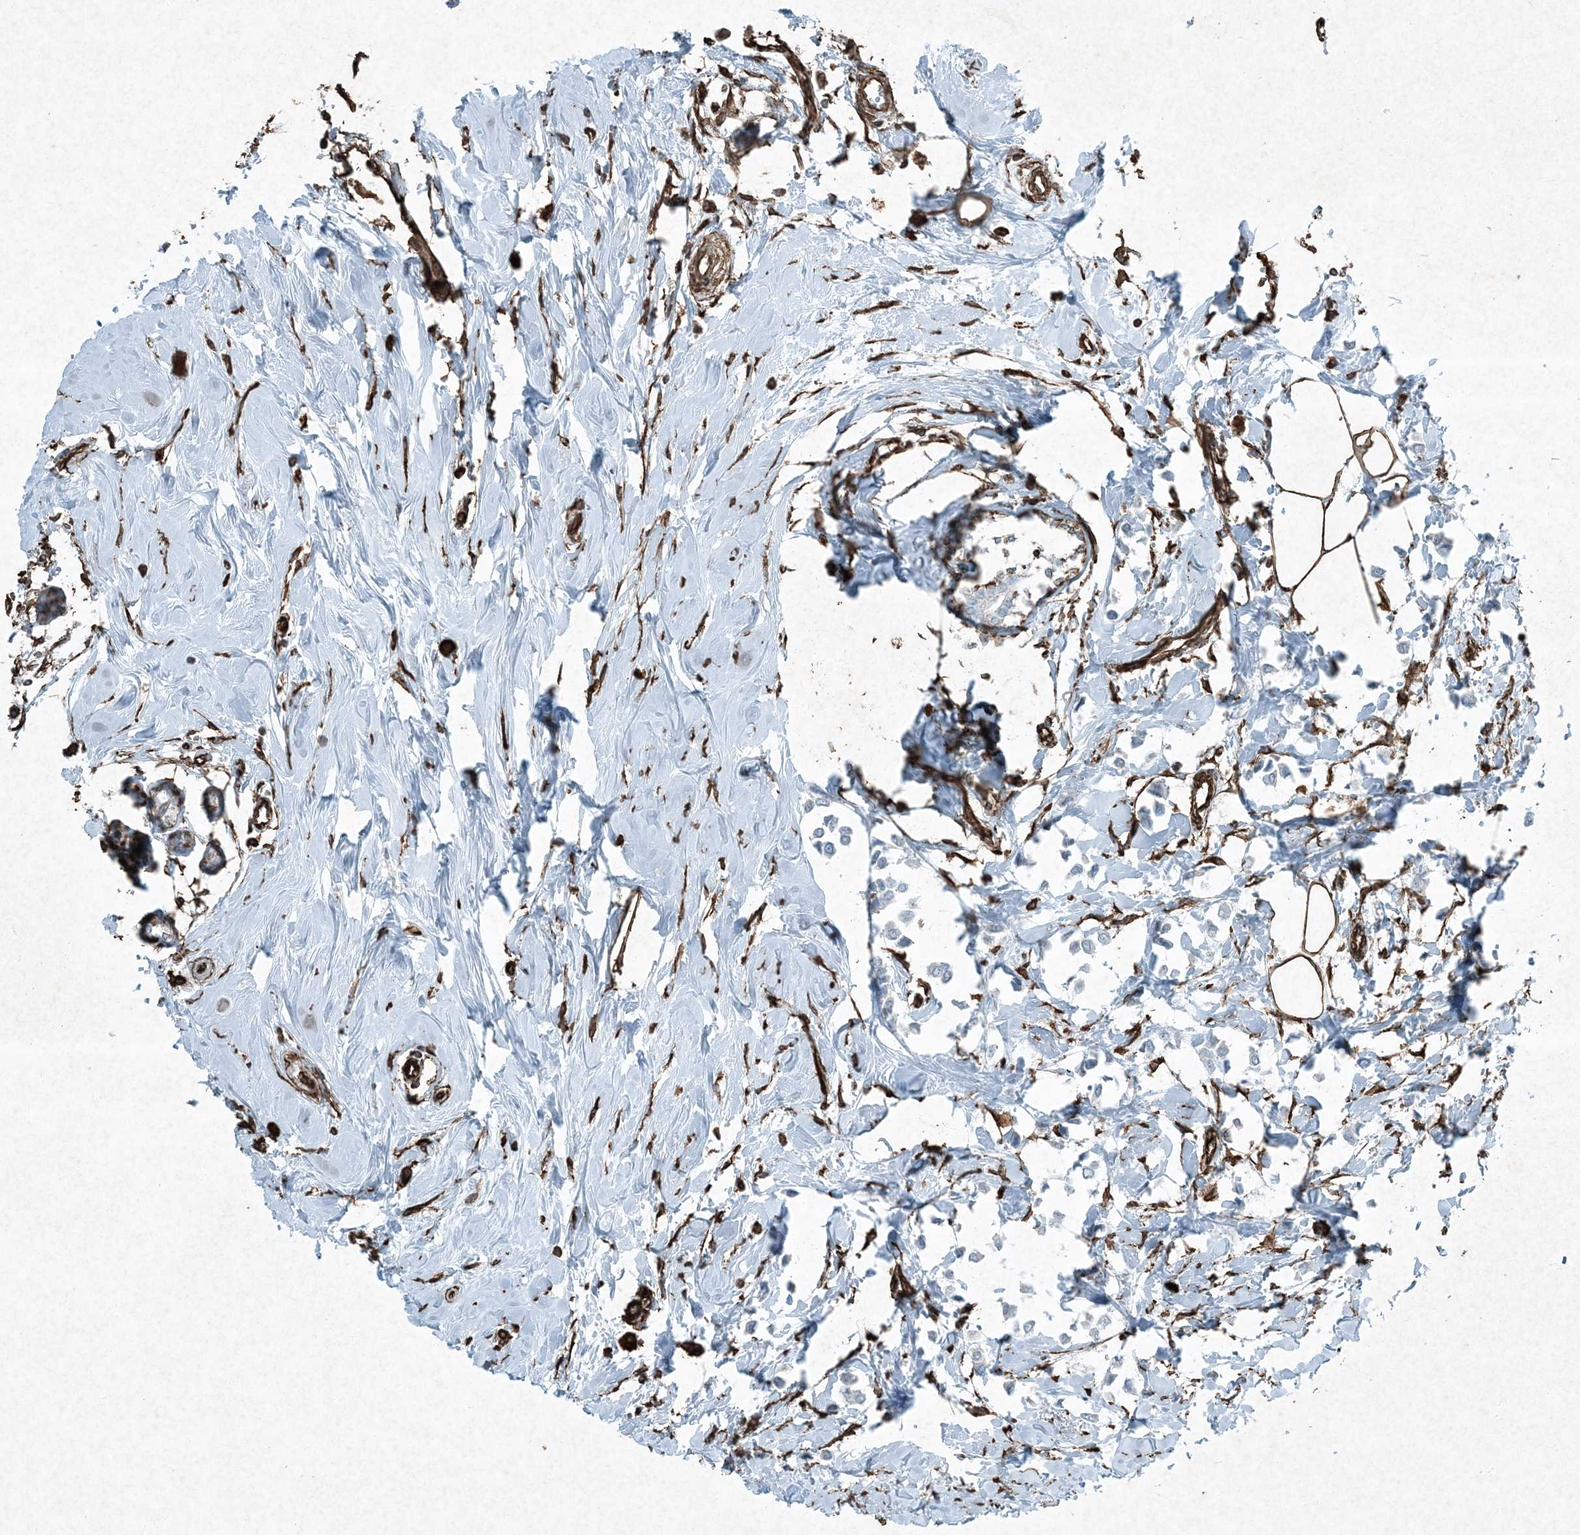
{"staining": {"intensity": "negative", "quantity": "none", "location": "none"}, "tissue": "breast cancer", "cell_type": "Tumor cells", "image_type": "cancer", "snomed": [{"axis": "morphology", "description": "Lobular carcinoma"}, {"axis": "topography", "description": "Breast"}], "caption": "There is no significant expression in tumor cells of lobular carcinoma (breast).", "gene": "RYK", "patient": {"sex": "female", "age": 51}}